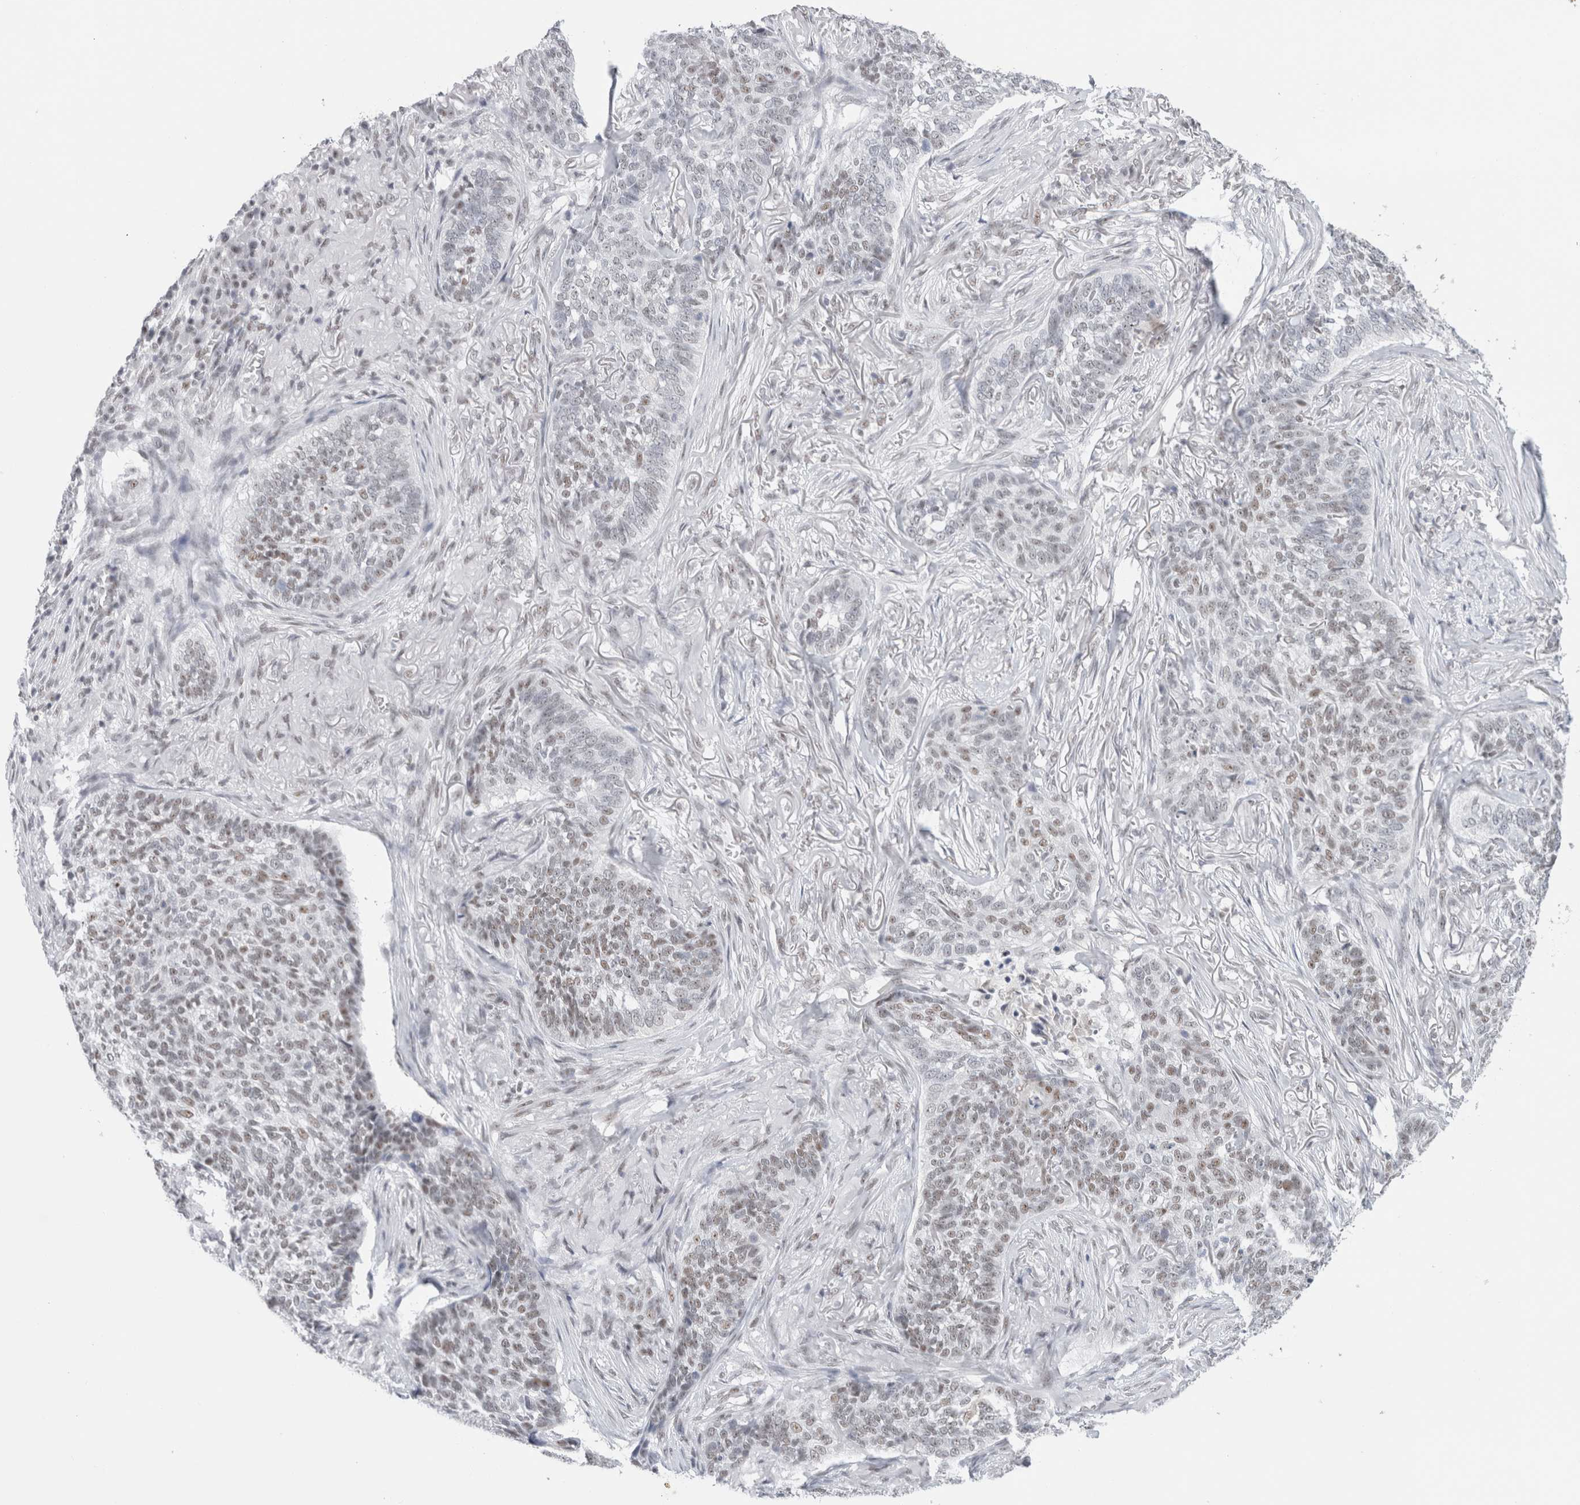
{"staining": {"intensity": "weak", "quantity": "<25%", "location": "nuclear"}, "tissue": "skin cancer", "cell_type": "Tumor cells", "image_type": "cancer", "snomed": [{"axis": "morphology", "description": "Basal cell carcinoma"}, {"axis": "topography", "description": "Skin"}], "caption": "This micrograph is of skin cancer stained with IHC to label a protein in brown with the nuclei are counter-stained blue. There is no staining in tumor cells.", "gene": "COPS7A", "patient": {"sex": "male", "age": 85}}